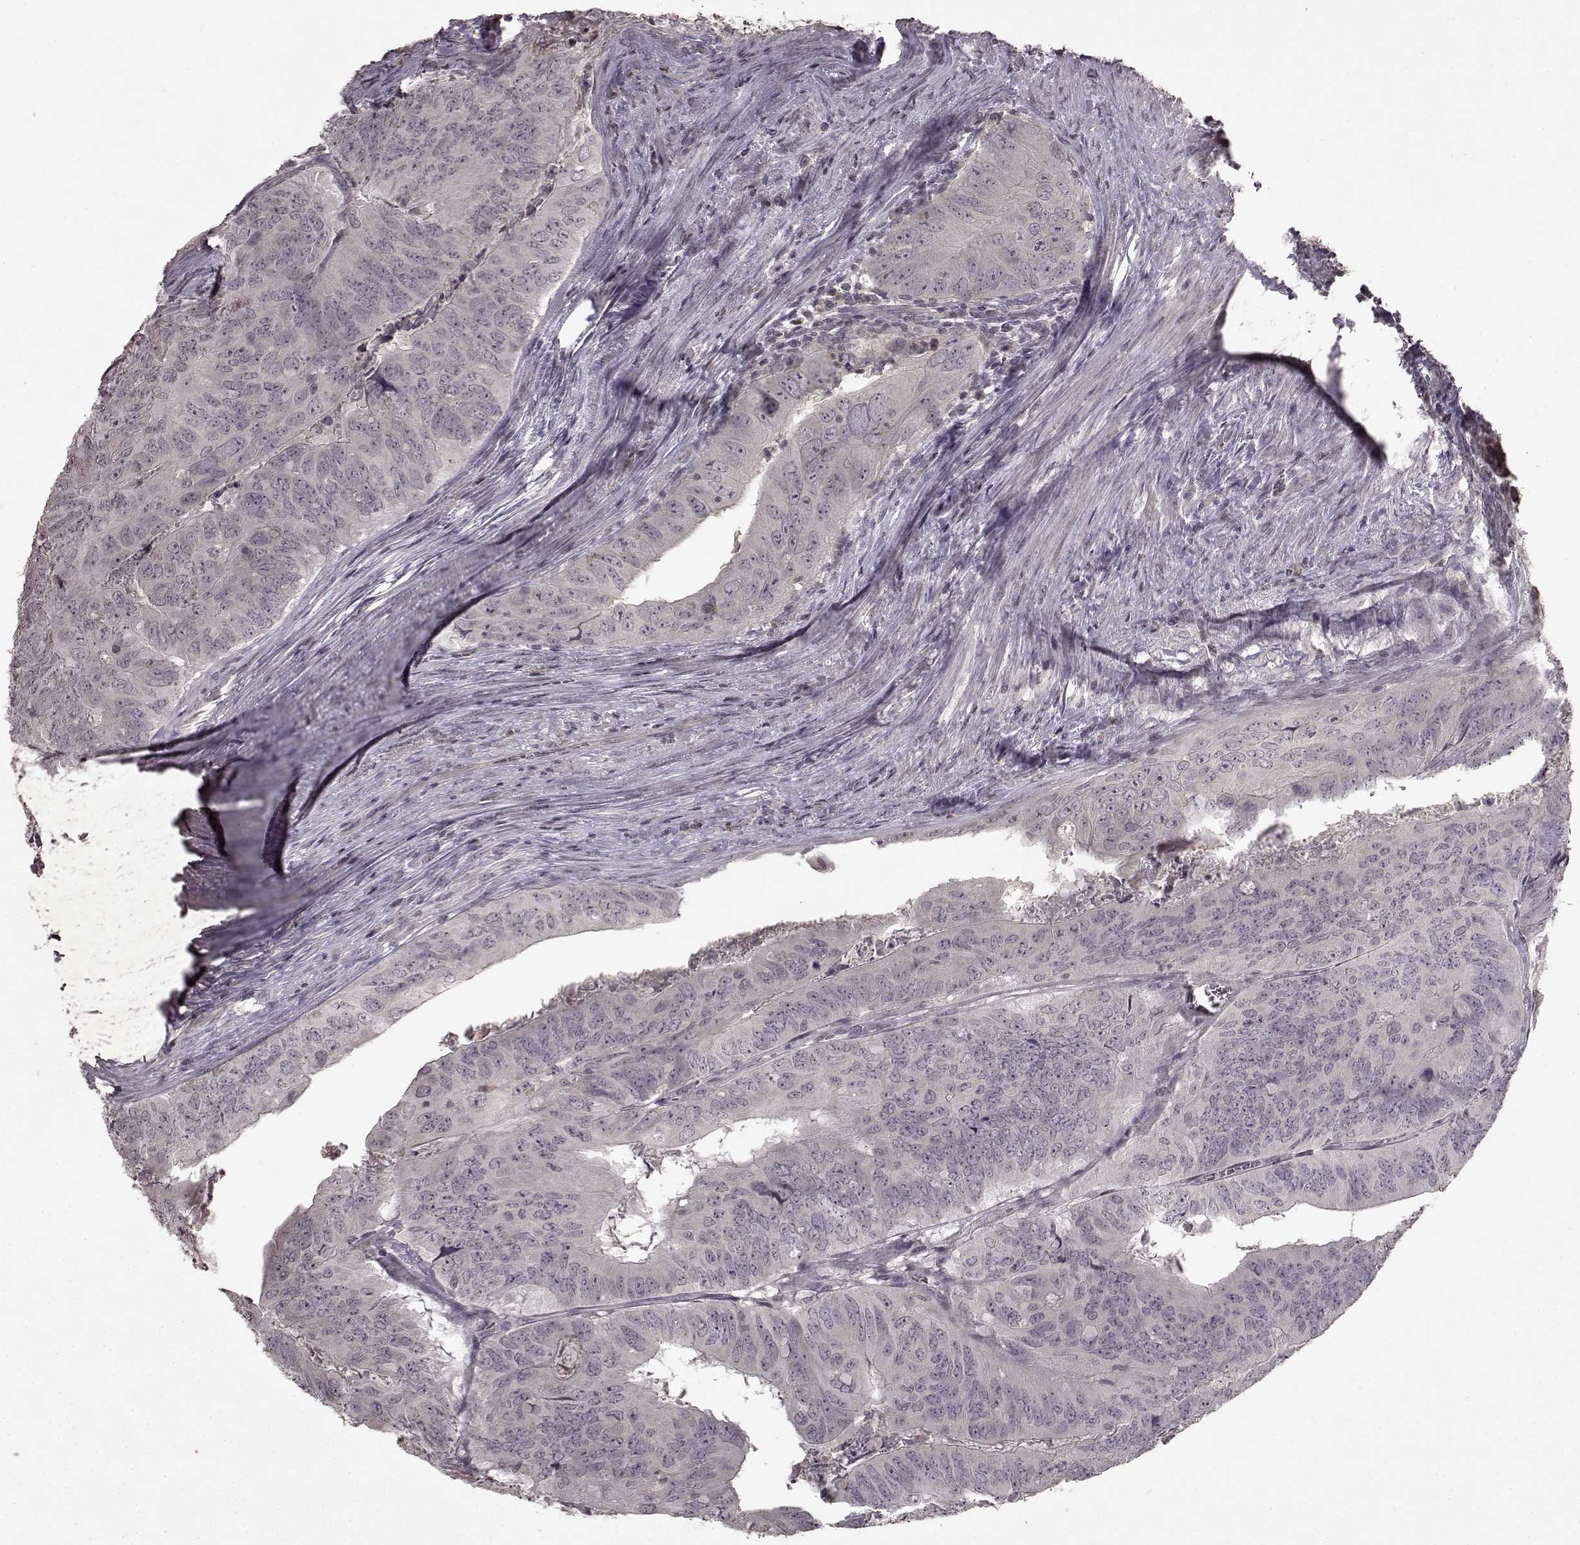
{"staining": {"intensity": "negative", "quantity": "none", "location": "none"}, "tissue": "colorectal cancer", "cell_type": "Tumor cells", "image_type": "cancer", "snomed": [{"axis": "morphology", "description": "Adenocarcinoma, NOS"}, {"axis": "topography", "description": "Colon"}], "caption": "Tumor cells show no significant positivity in adenocarcinoma (colorectal).", "gene": "LHB", "patient": {"sex": "male", "age": 79}}